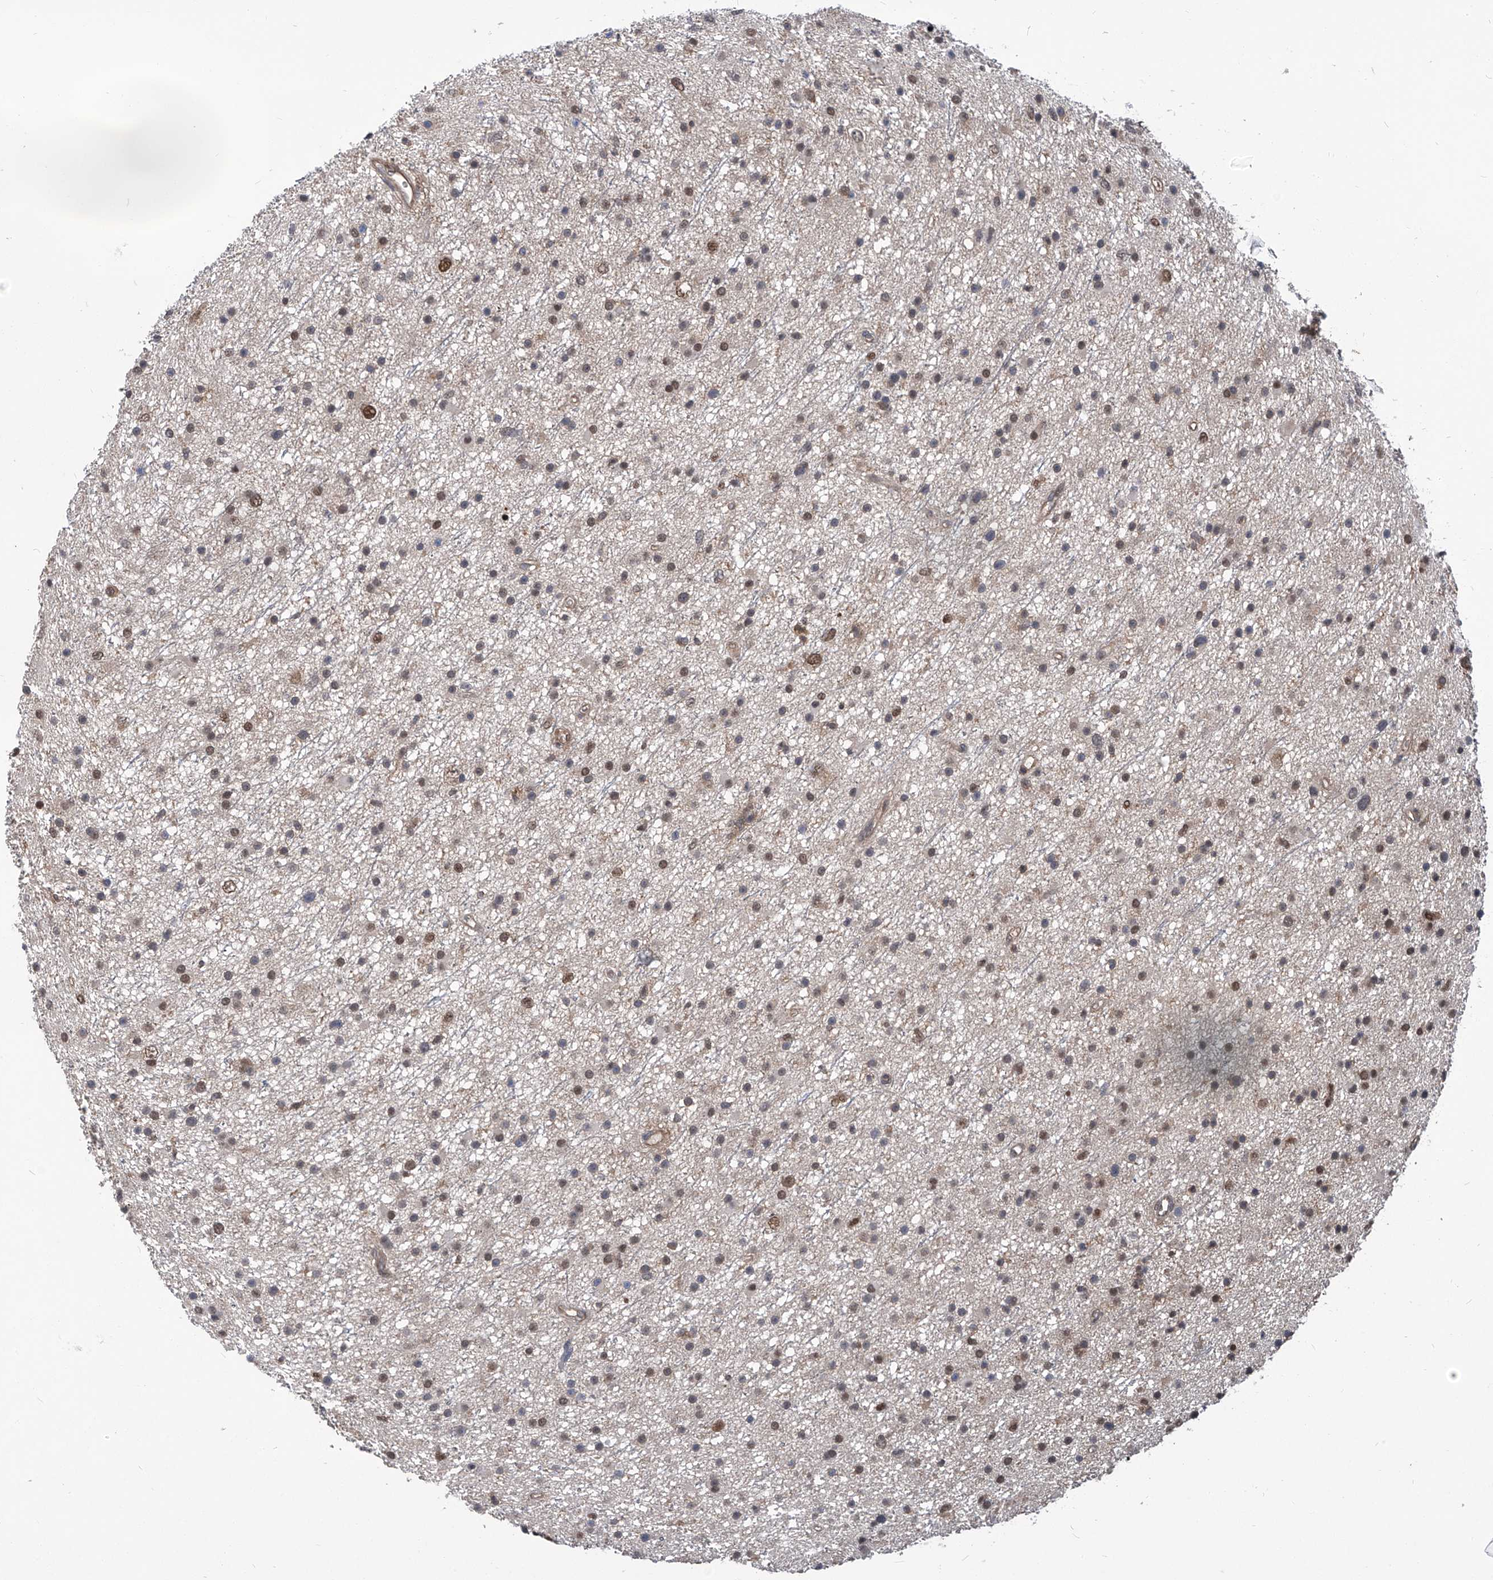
{"staining": {"intensity": "moderate", "quantity": "<25%", "location": "nuclear"}, "tissue": "glioma", "cell_type": "Tumor cells", "image_type": "cancer", "snomed": [{"axis": "morphology", "description": "Glioma, malignant, Low grade"}, {"axis": "topography", "description": "Cerebral cortex"}], "caption": "Immunohistochemical staining of human malignant low-grade glioma shows moderate nuclear protein positivity in approximately <25% of tumor cells. (Stains: DAB (3,3'-diaminobenzidine) in brown, nuclei in blue, Microscopy: brightfield microscopy at high magnification).", "gene": "PSMB1", "patient": {"sex": "female", "age": 39}}